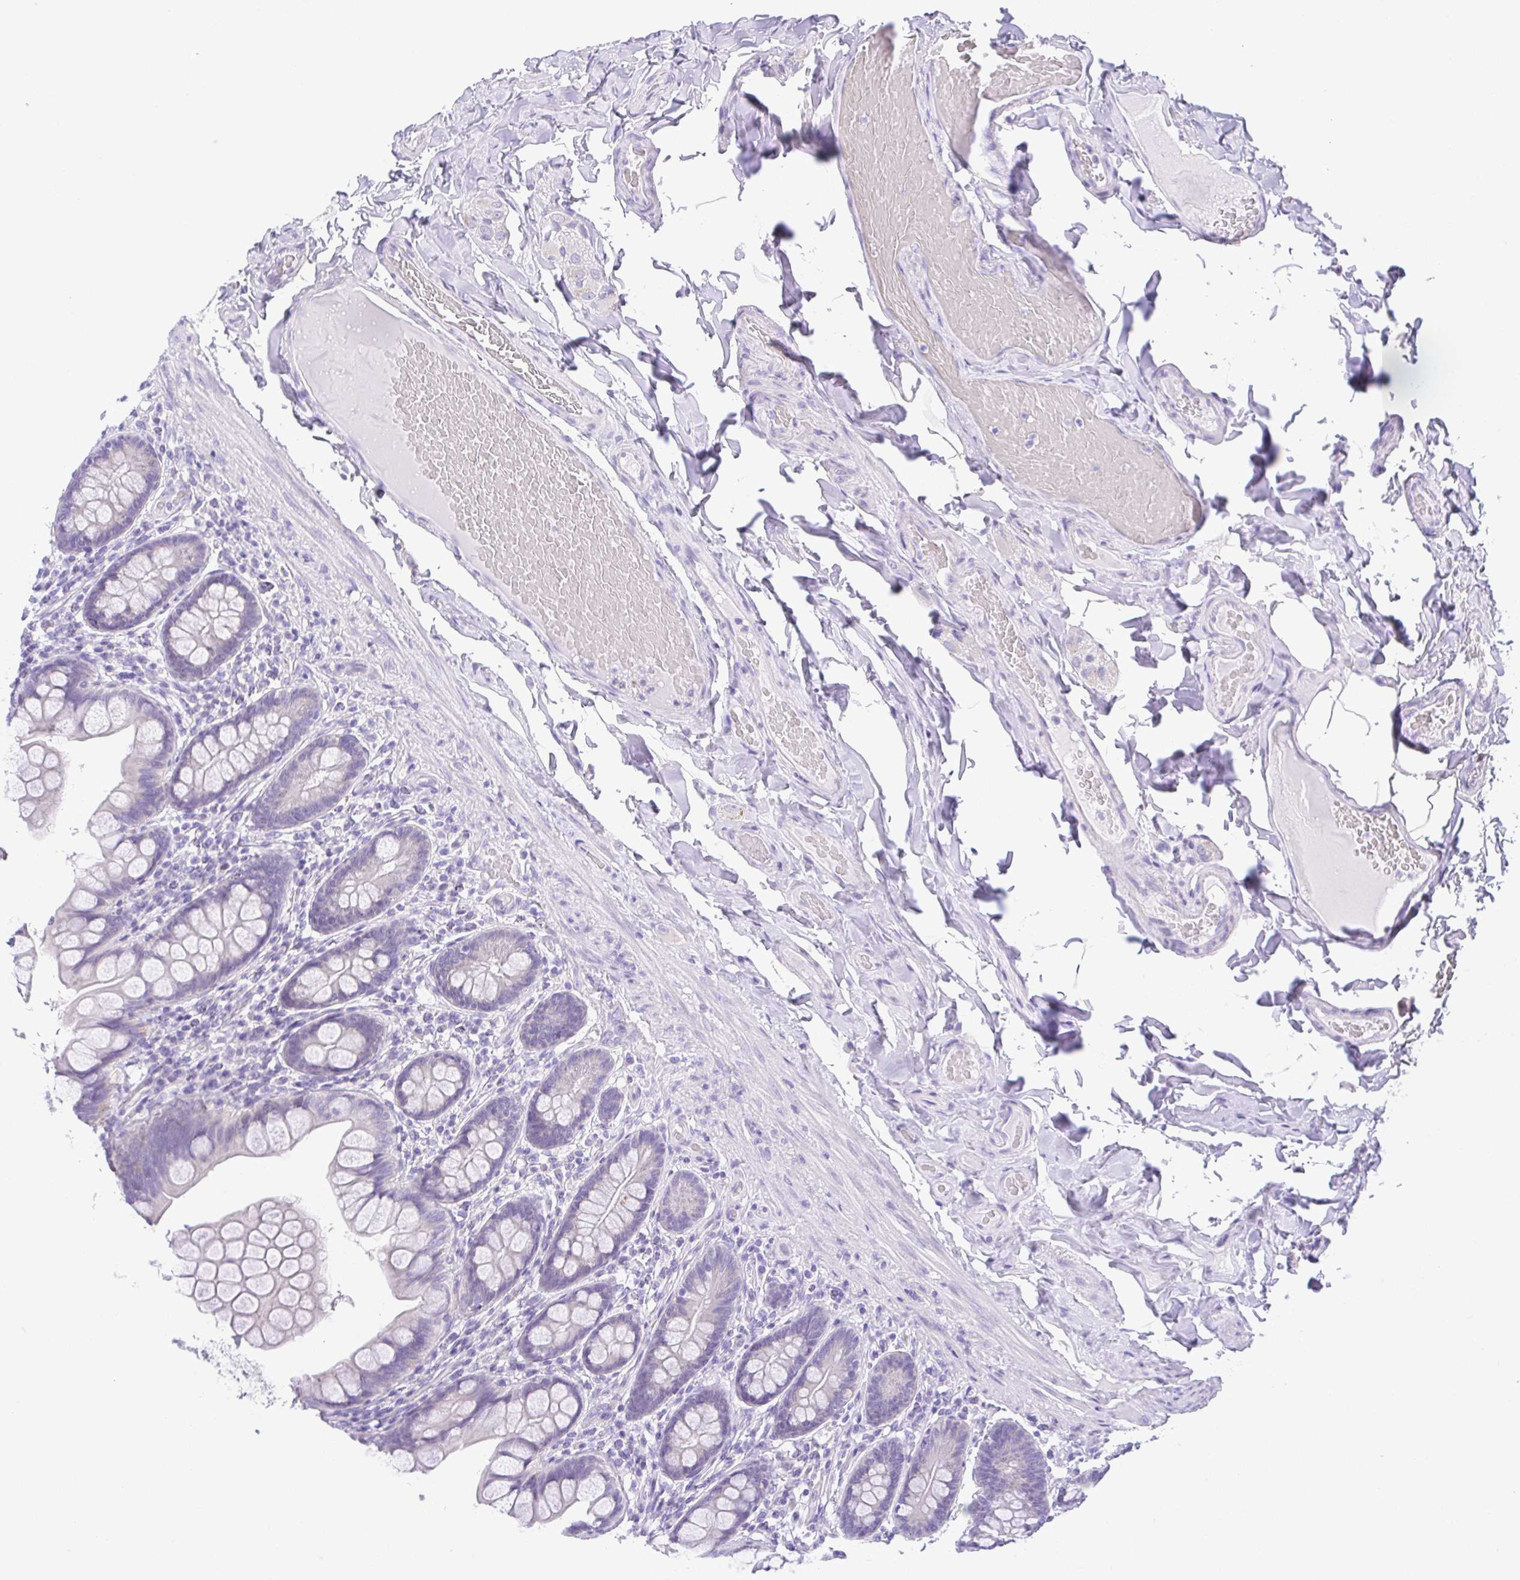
{"staining": {"intensity": "negative", "quantity": "none", "location": "none"}, "tissue": "small intestine", "cell_type": "Glandular cells", "image_type": "normal", "snomed": [{"axis": "morphology", "description": "Normal tissue, NOS"}, {"axis": "topography", "description": "Small intestine"}], "caption": "An IHC micrograph of unremarkable small intestine is shown. There is no staining in glandular cells of small intestine. (DAB (3,3'-diaminobenzidine) IHC visualized using brightfield microscopy, high magnification).", "gene": "LUZP4", "patient": {"sex": "male", "age": 70}}